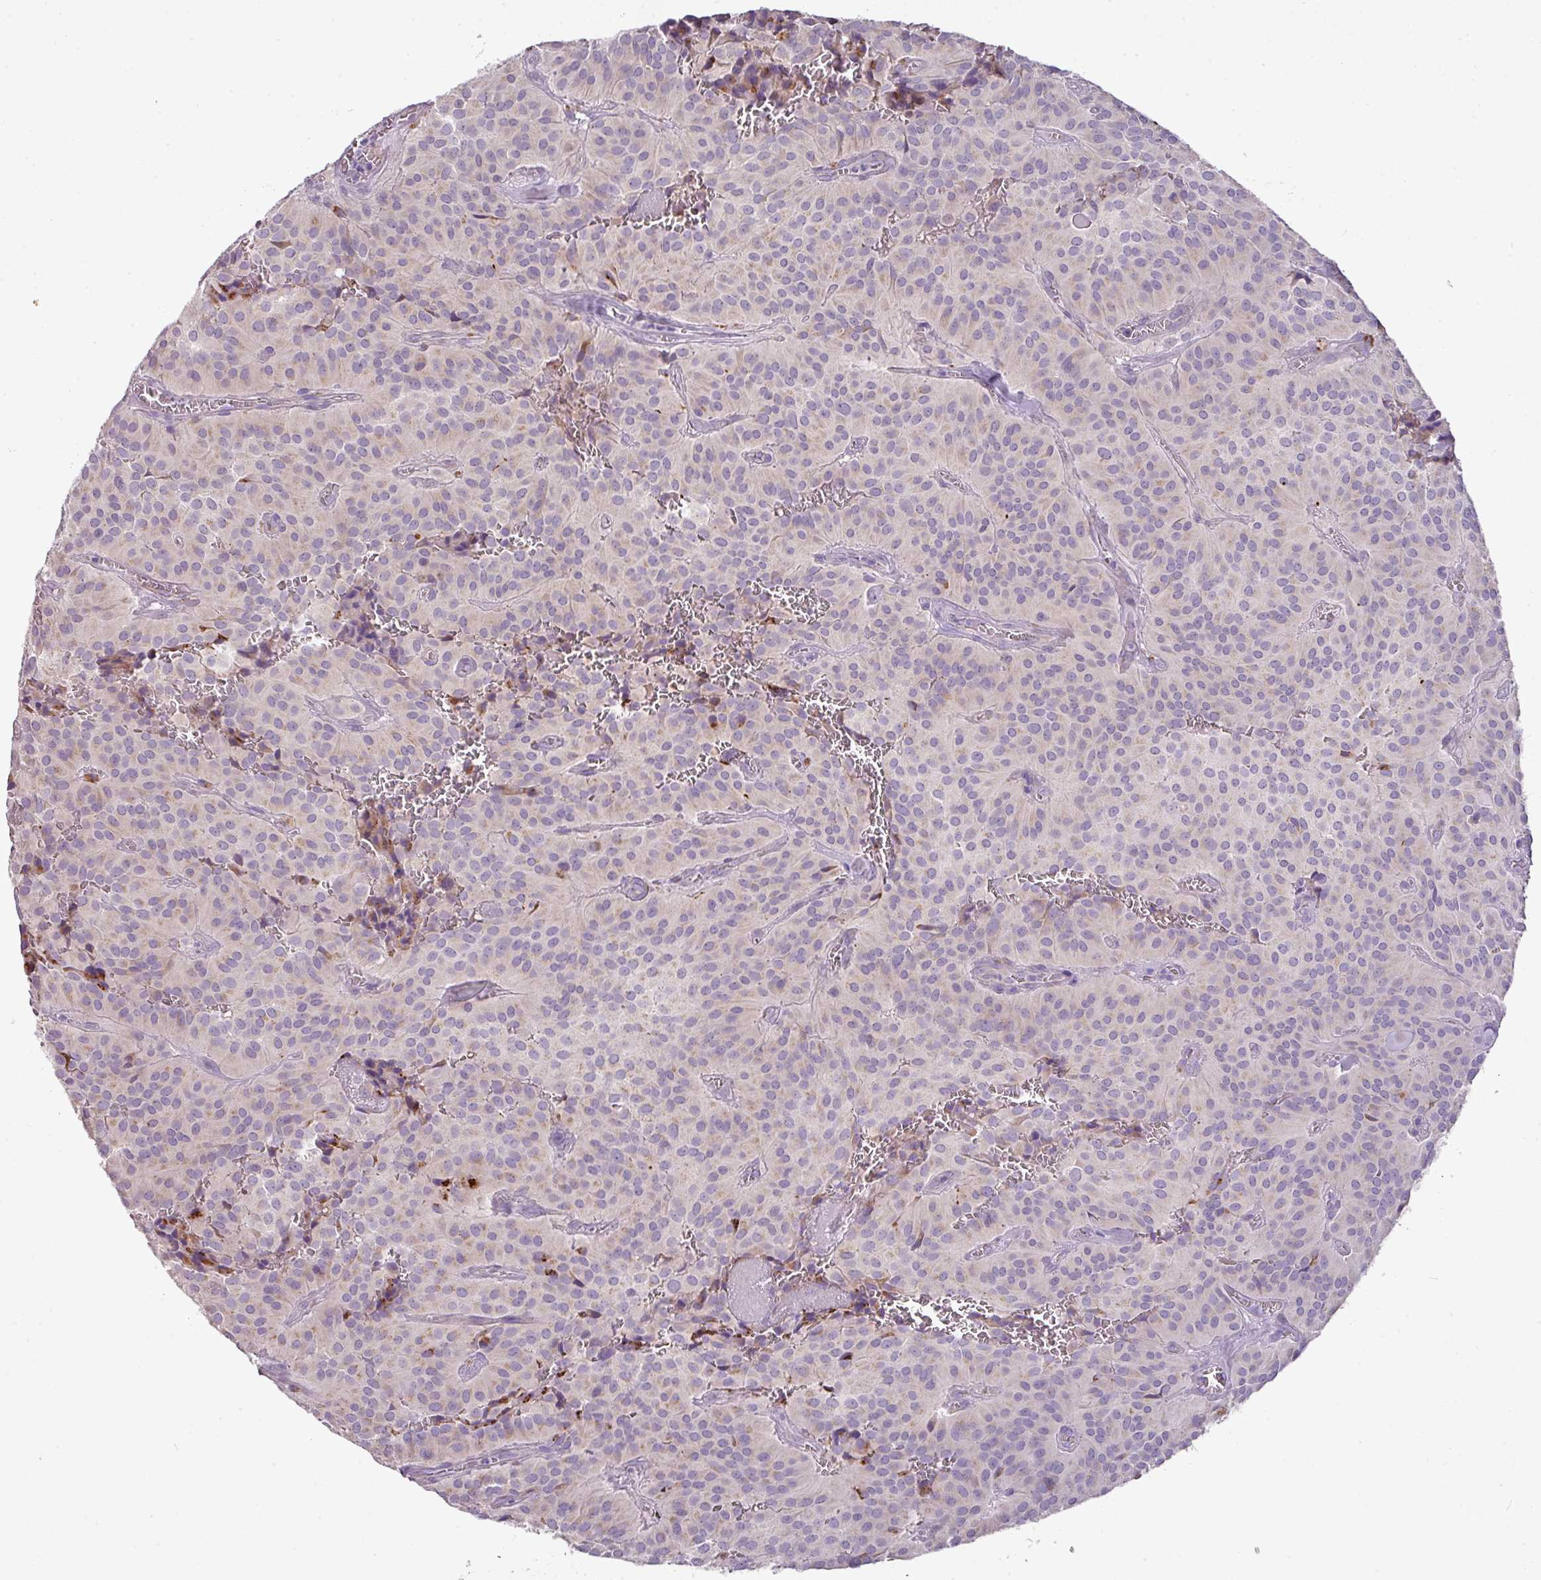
{"staining": {"intensity": "weak", "quantity": "<25%", "location": "cytoplasmic/membranous"}, "tissue": "glioma", "cell_type": "Tumor cells", "image_type": "cancer", "snomed": [{"axis": "morphology", "description": "Glioma, malignant, Low grade"}, {"axis": "topography", "description": "Brain"}], "caption": "This is an immunohistochemistry image of human malignant glioma (low-grade). There is no positivity in tumor cells.", "gene": "BRINP2", "patient": {"sex": "male", "age": 42}}